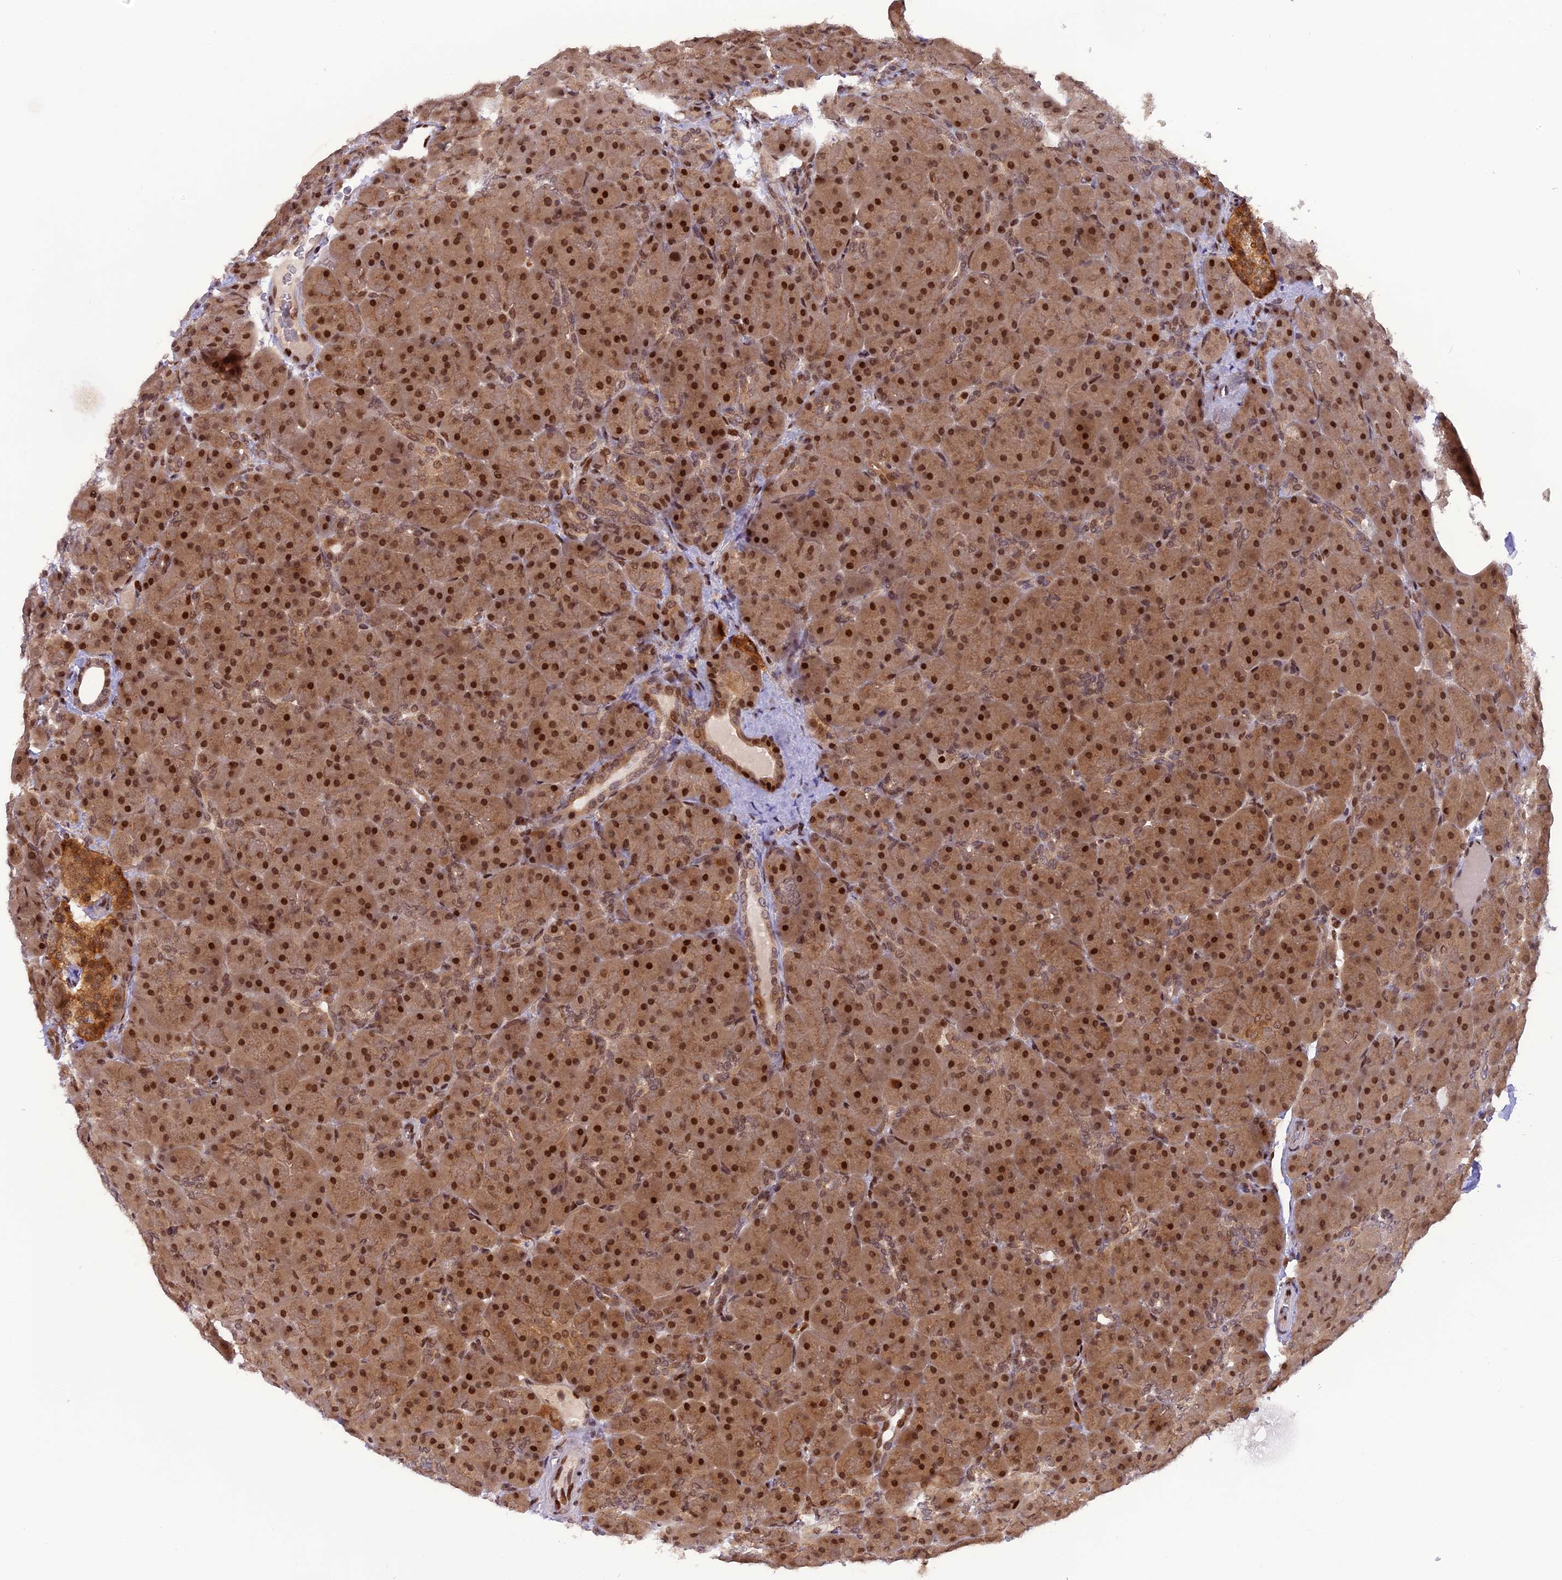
{"staining": {"intensity": "strong", "quantity": ">75%", "location": "cytoplasmic/membranous,nuclear"}, "tissue": "pancreas", "cell_type": "Exocrine glandular cells", "image_type": "normal", "snomed": [{"axis": "morphology", "description": "Normal tissue, NOS"}, {"axis": "topography", "description": "Pancreas"}], "caption": "High-magnification brightfield microscopy of normal pancreas stained with DAB (brown) and counterstained with hematoxylin (blue). exocrine glandular cells exhibit strong cytoplasmic/membranous,nuclear positivity is seen in about>75% of cells.", "gene": "RABGGTA", "patient": {"sex": "male", "age": 66}}